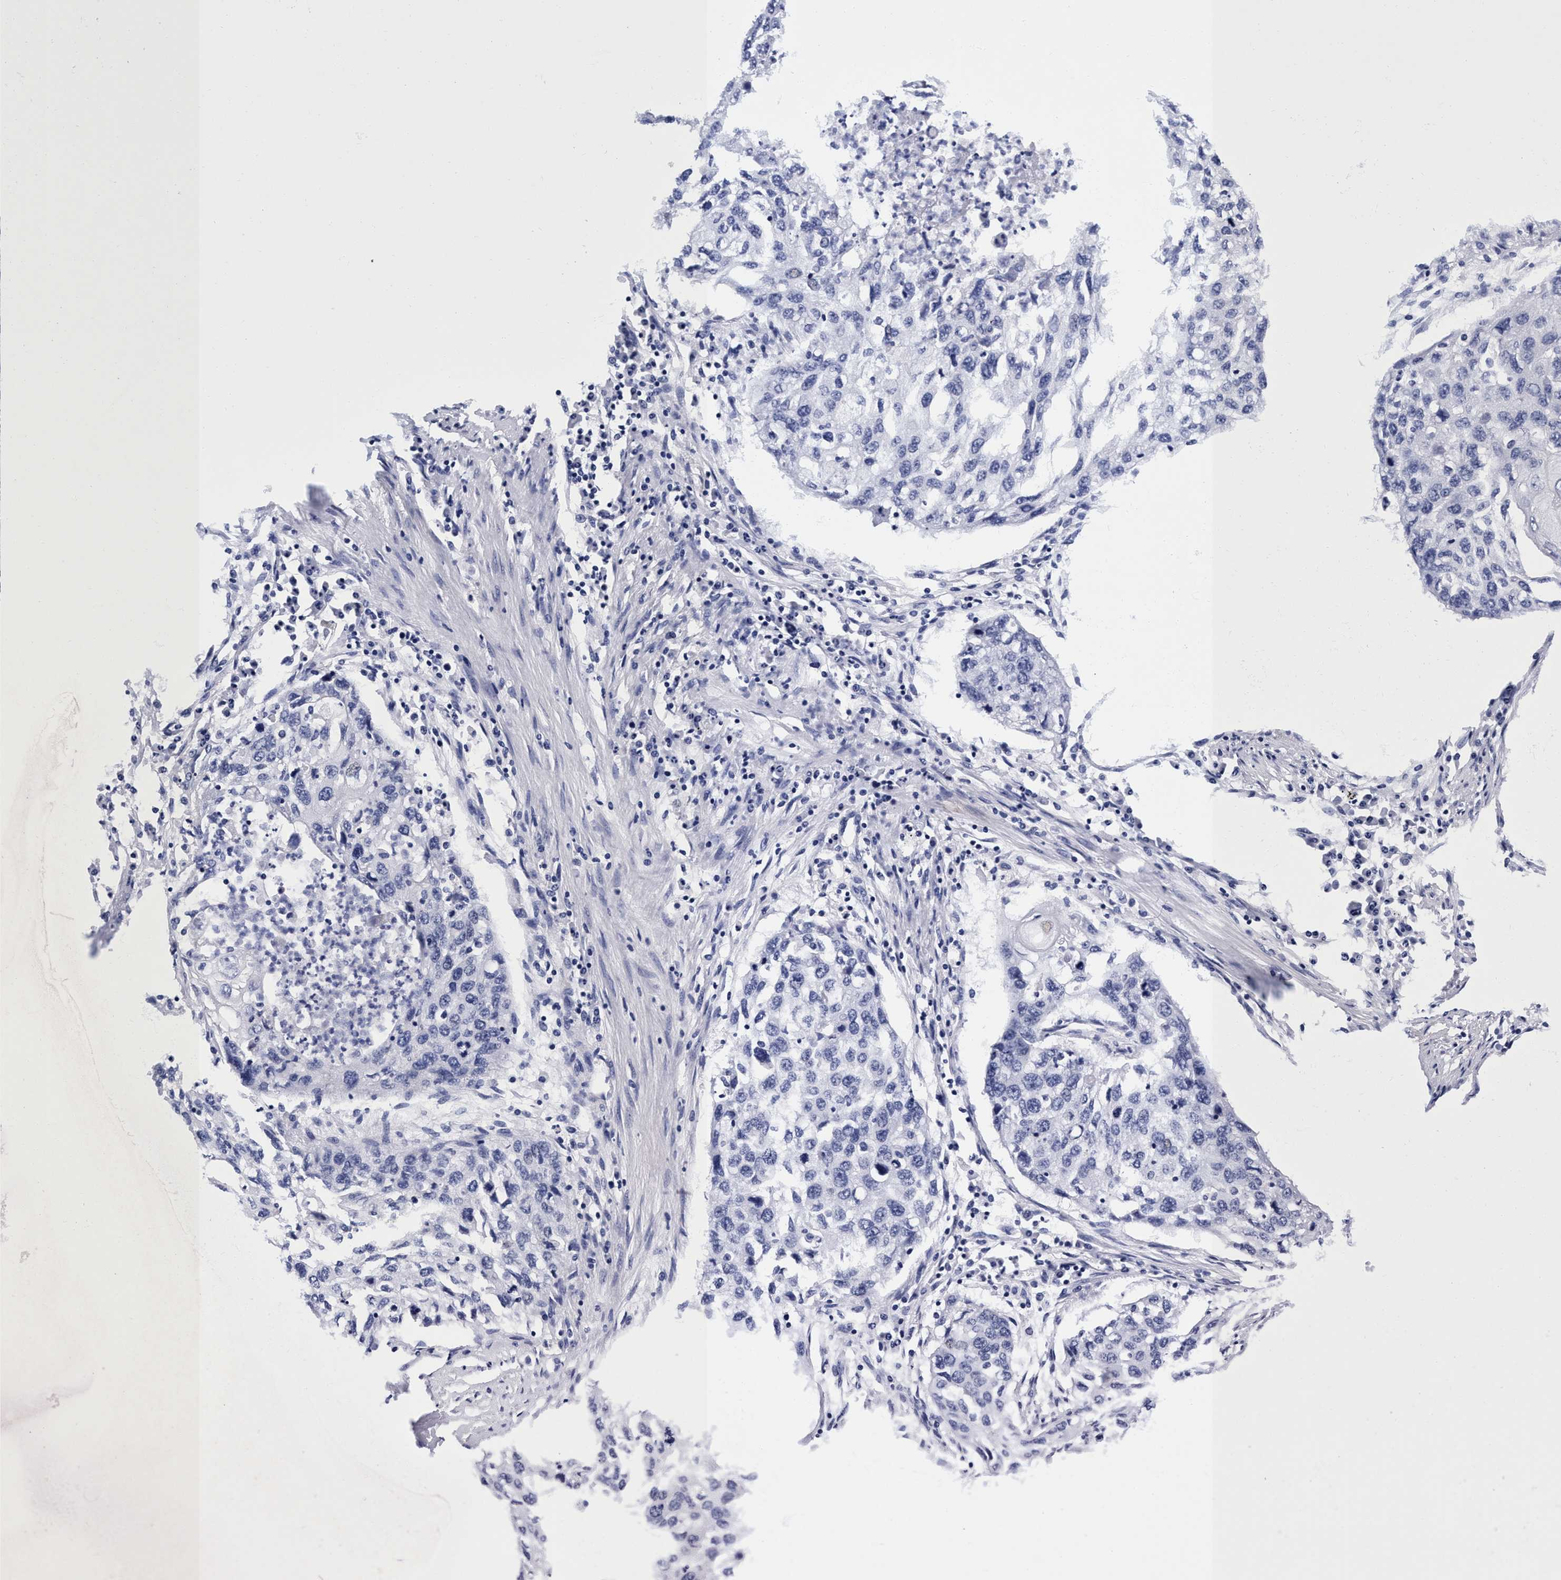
{"staining": {"intensity": "negative", "quantity": "none", "location": "none"}, "tissue": "lung cancer", "cell_type": "Tumor cells", "image_type": "cancer", "snomed": [{"axis": "morphology", "description": "Squamous cell carcinoma, NOS"}, {"axis": "topography", "description": "Lung"}], "caption": "The immunohistochemistry histopathology image has no significant staining in tumor cells of lung squamous cell carcinoma tissue.", "gene": "PLPPR1", "patient": {"sex": "female", "age": 63}}